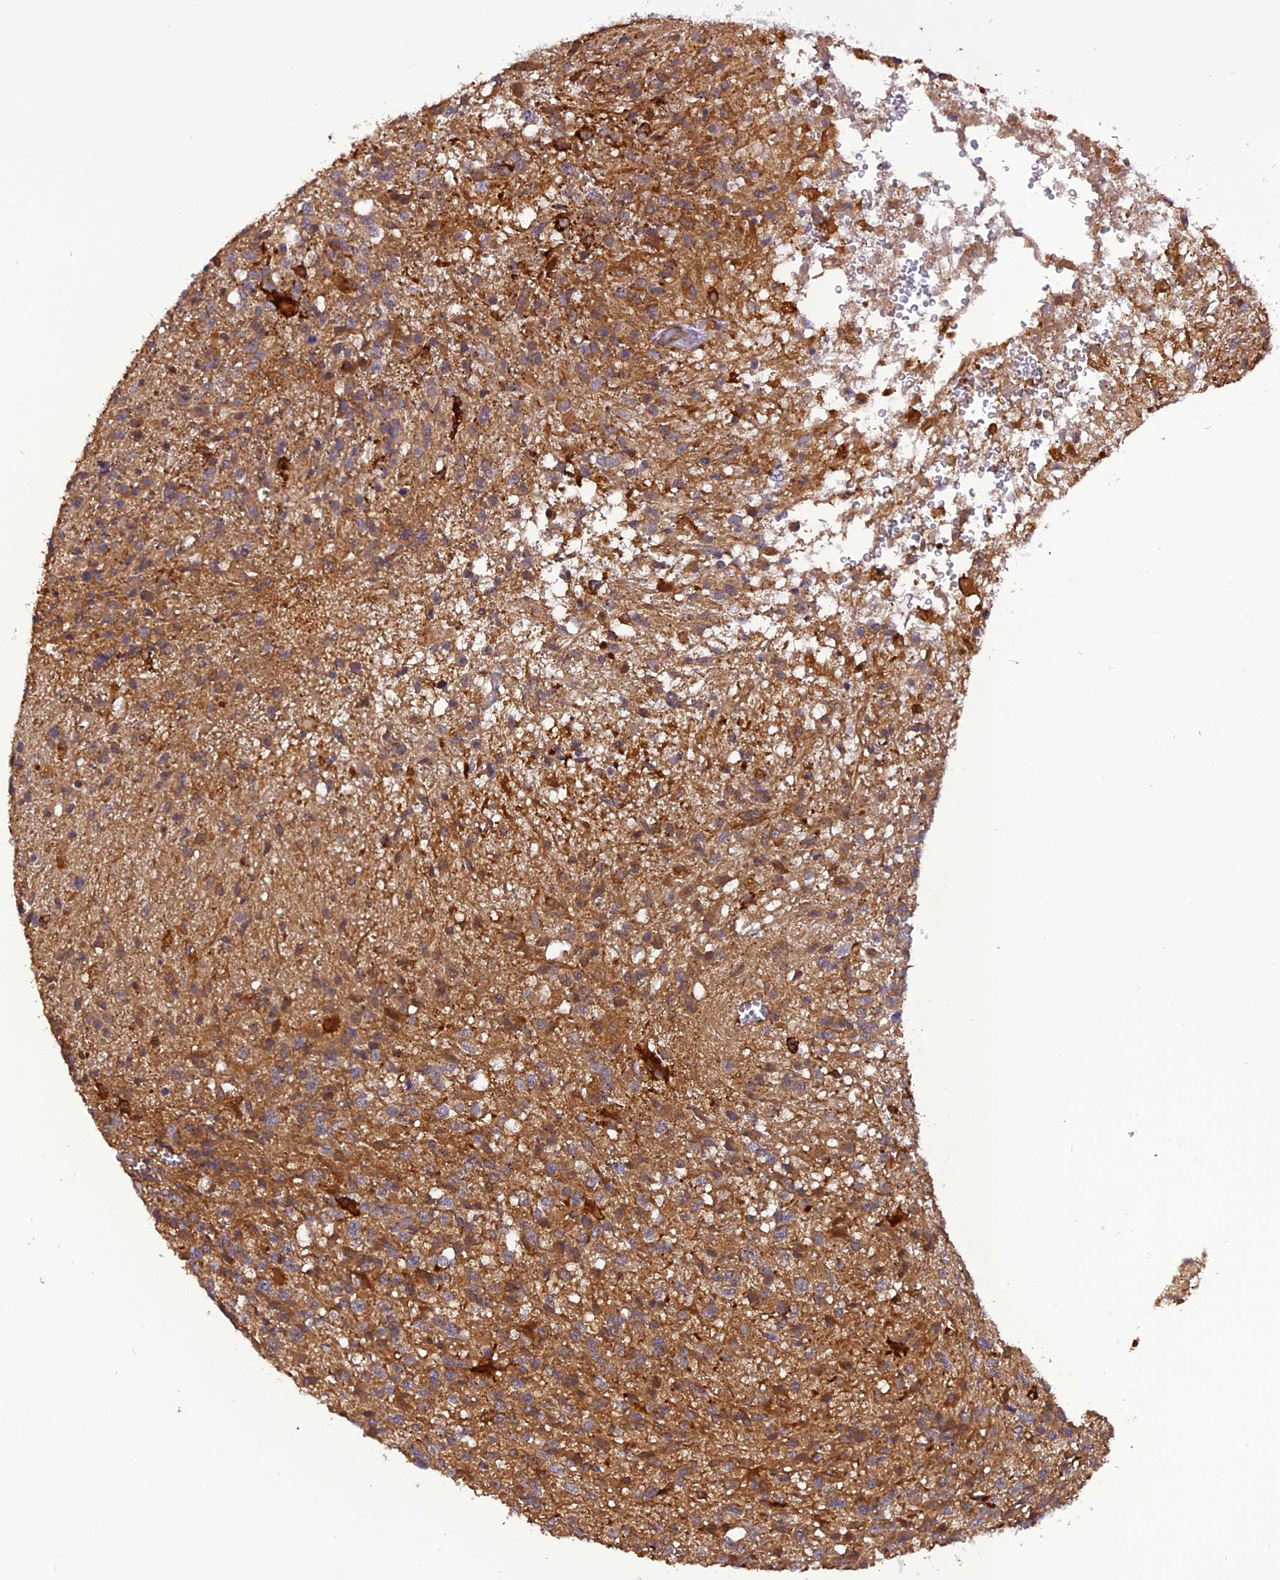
{"staining": {"intensity": "moderate", "quantity": ">75%", "location": "cytoplasmic/membranous"}, "tissue": "glioma", "cell_type": "Tumor cells", "image_type": "cancer", "snomed": [{"axis": "morphology", "description": "Glioma, malignant, High grade"}, {"axis": "topography", "description": "Brain"}], "caption": "Glioma tissue reveals moderate cytoplasmic/membranous positivity in about >75% of tumor cells", "gene": "STOML1", "patient": {"sex": "male", "age": 56}}